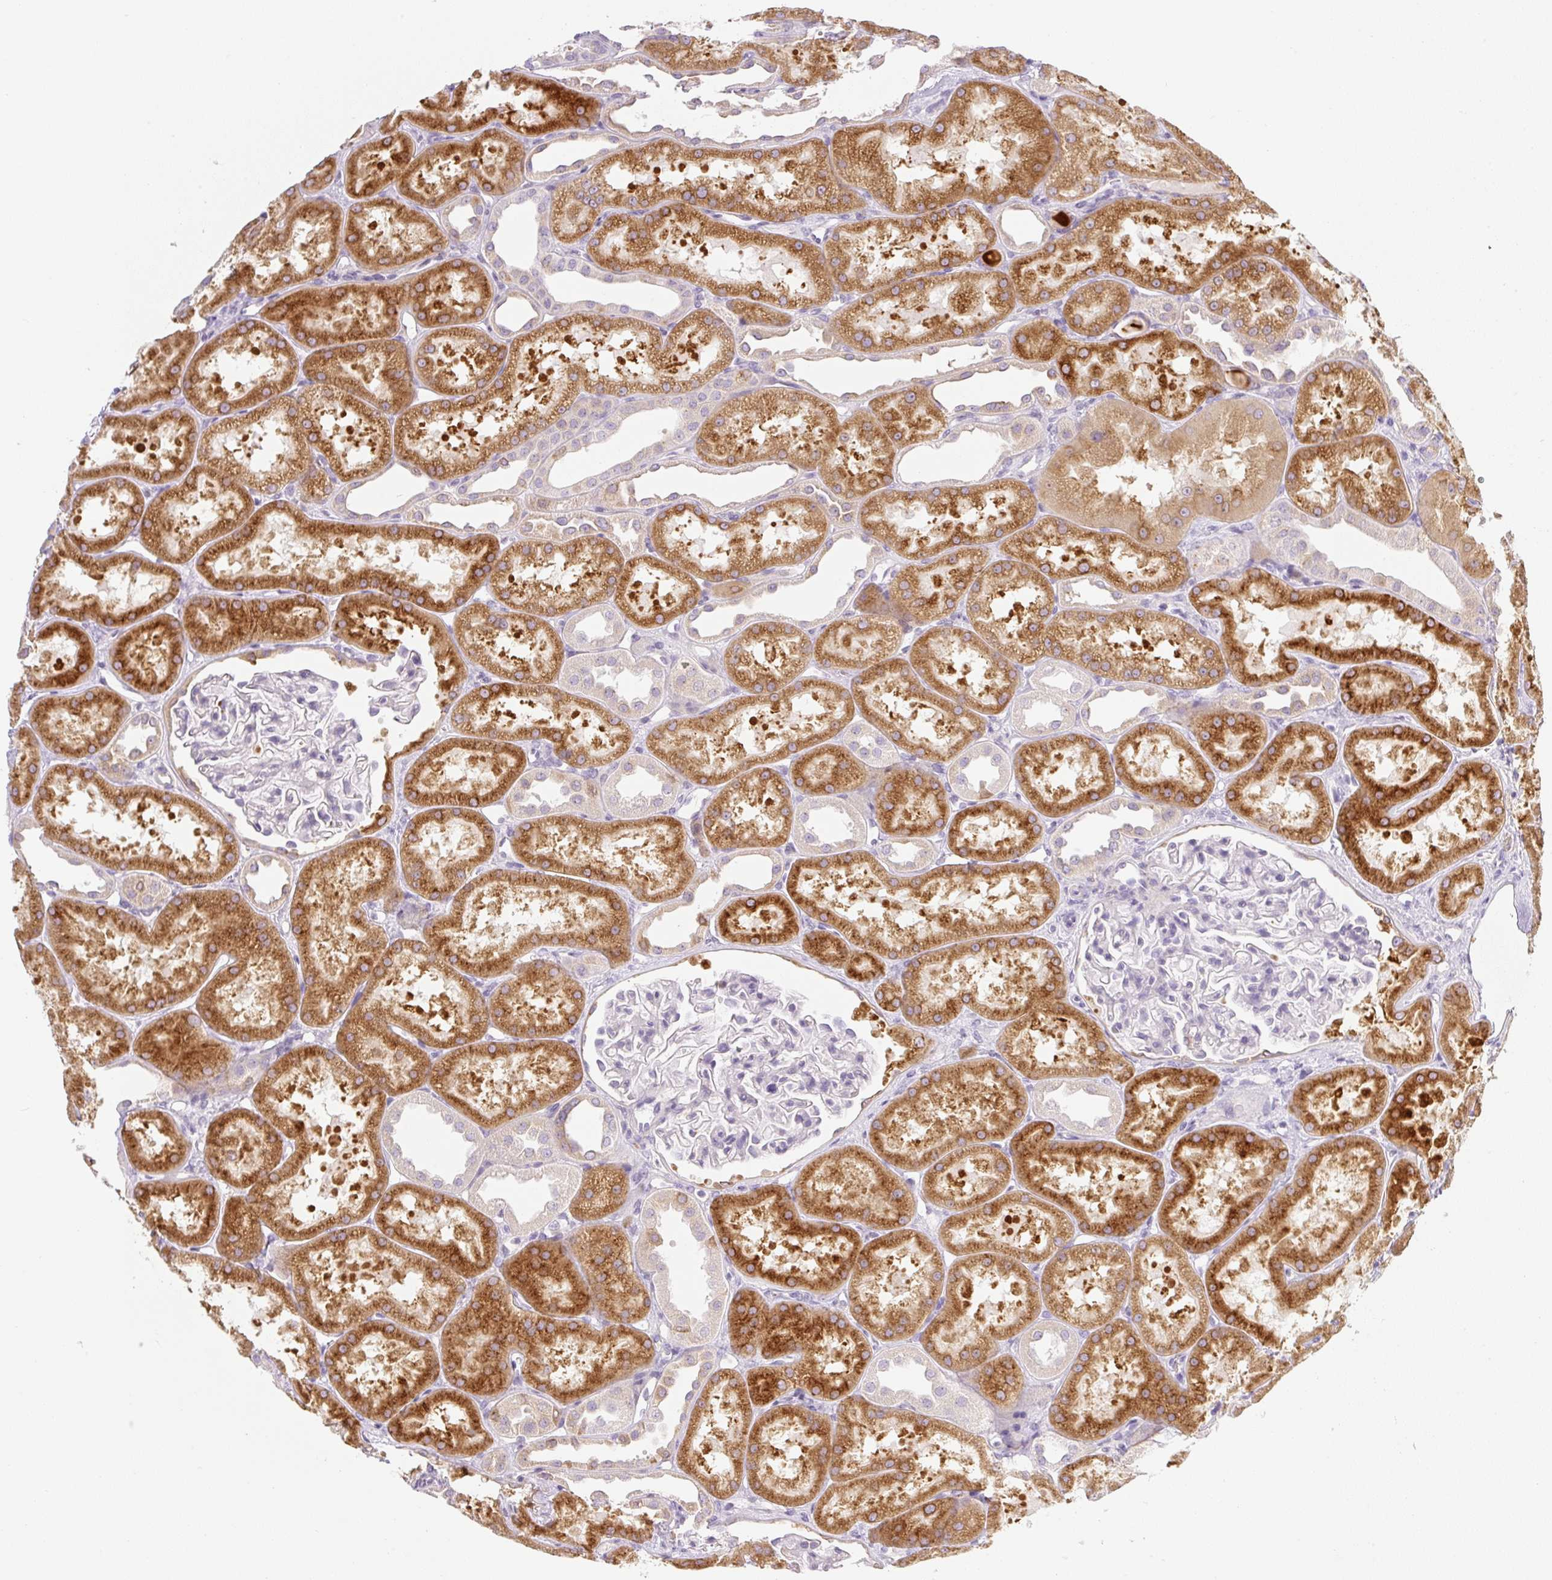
{"staining": {"intensity": "negative", "quantity": "none", "location": "none"}, "tissue": "kidney", "cell_type": "Cells in glomeruli", "image_type": "normal", "snomed": [{"axis": "morphology", "description": "Normal tissue, NOS"}, {"axis": "topography", "description": "Kidney"}], "caption": "This is a photomicrograph of immunohistochemistry staining of benign kidney, which shows no staining in cells in glomeruli.", "gene": "MIA2", "patient": {"sex": "male", "age": 61}}